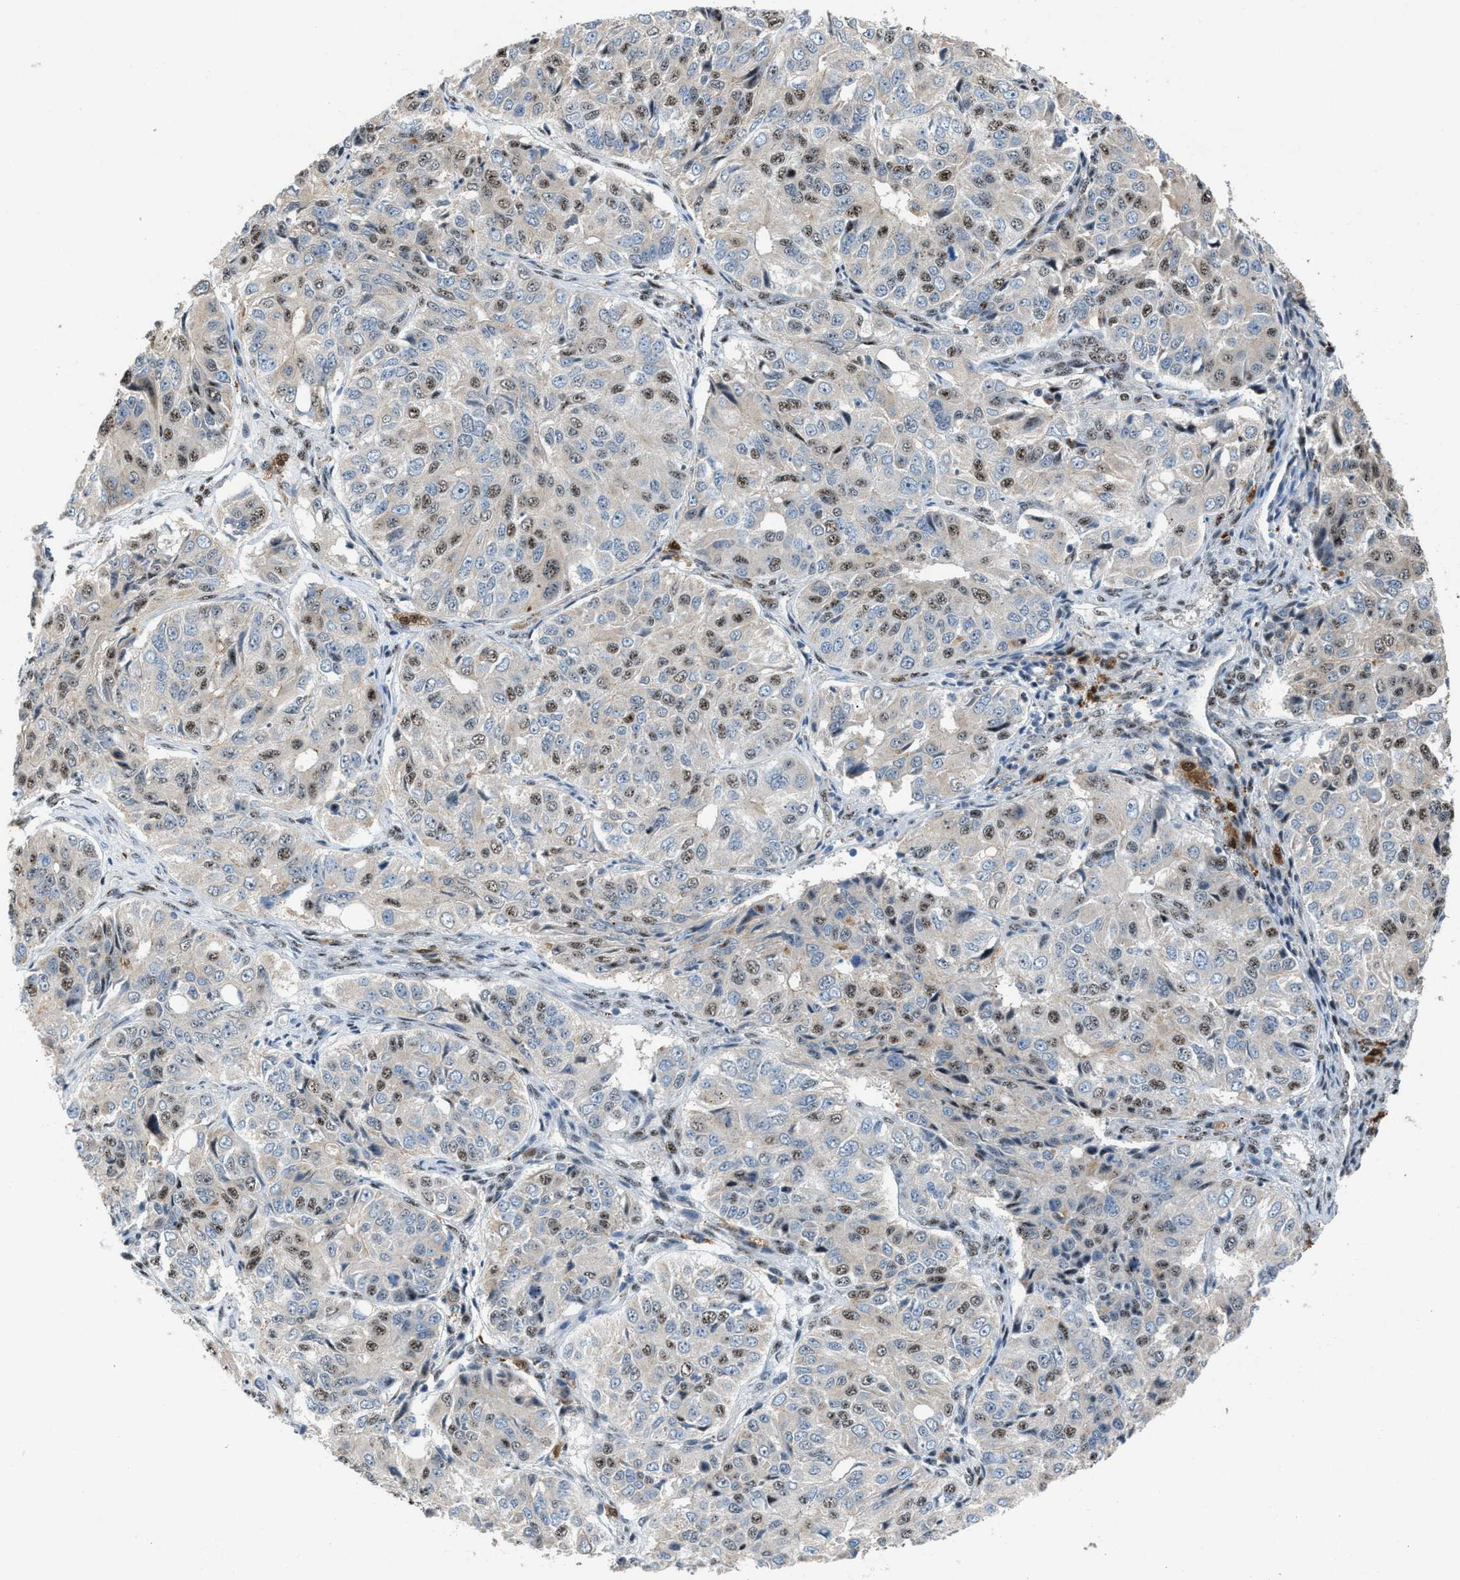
{"staining": {"intensity": "weak", "quantity": "25%-75%", "location": "nuclear"}, "tissue": "ovarian cancer", "cell_type": "Tumor cells", "image_type": "cancer", "snomed": [{"axis": "morphology", "description": "Carcinoma, endometroid"}, {"axis": "topography", "description": "Ovary"}], "caption": "The photomicrograph exhibits staining of ovarian cancer (endometroid carcinoma), revealing weak nuclear protein positivity (brown color) within tumor cells.", "gene": "CENPP", "patient": {"sex": "female", "age": 51}}